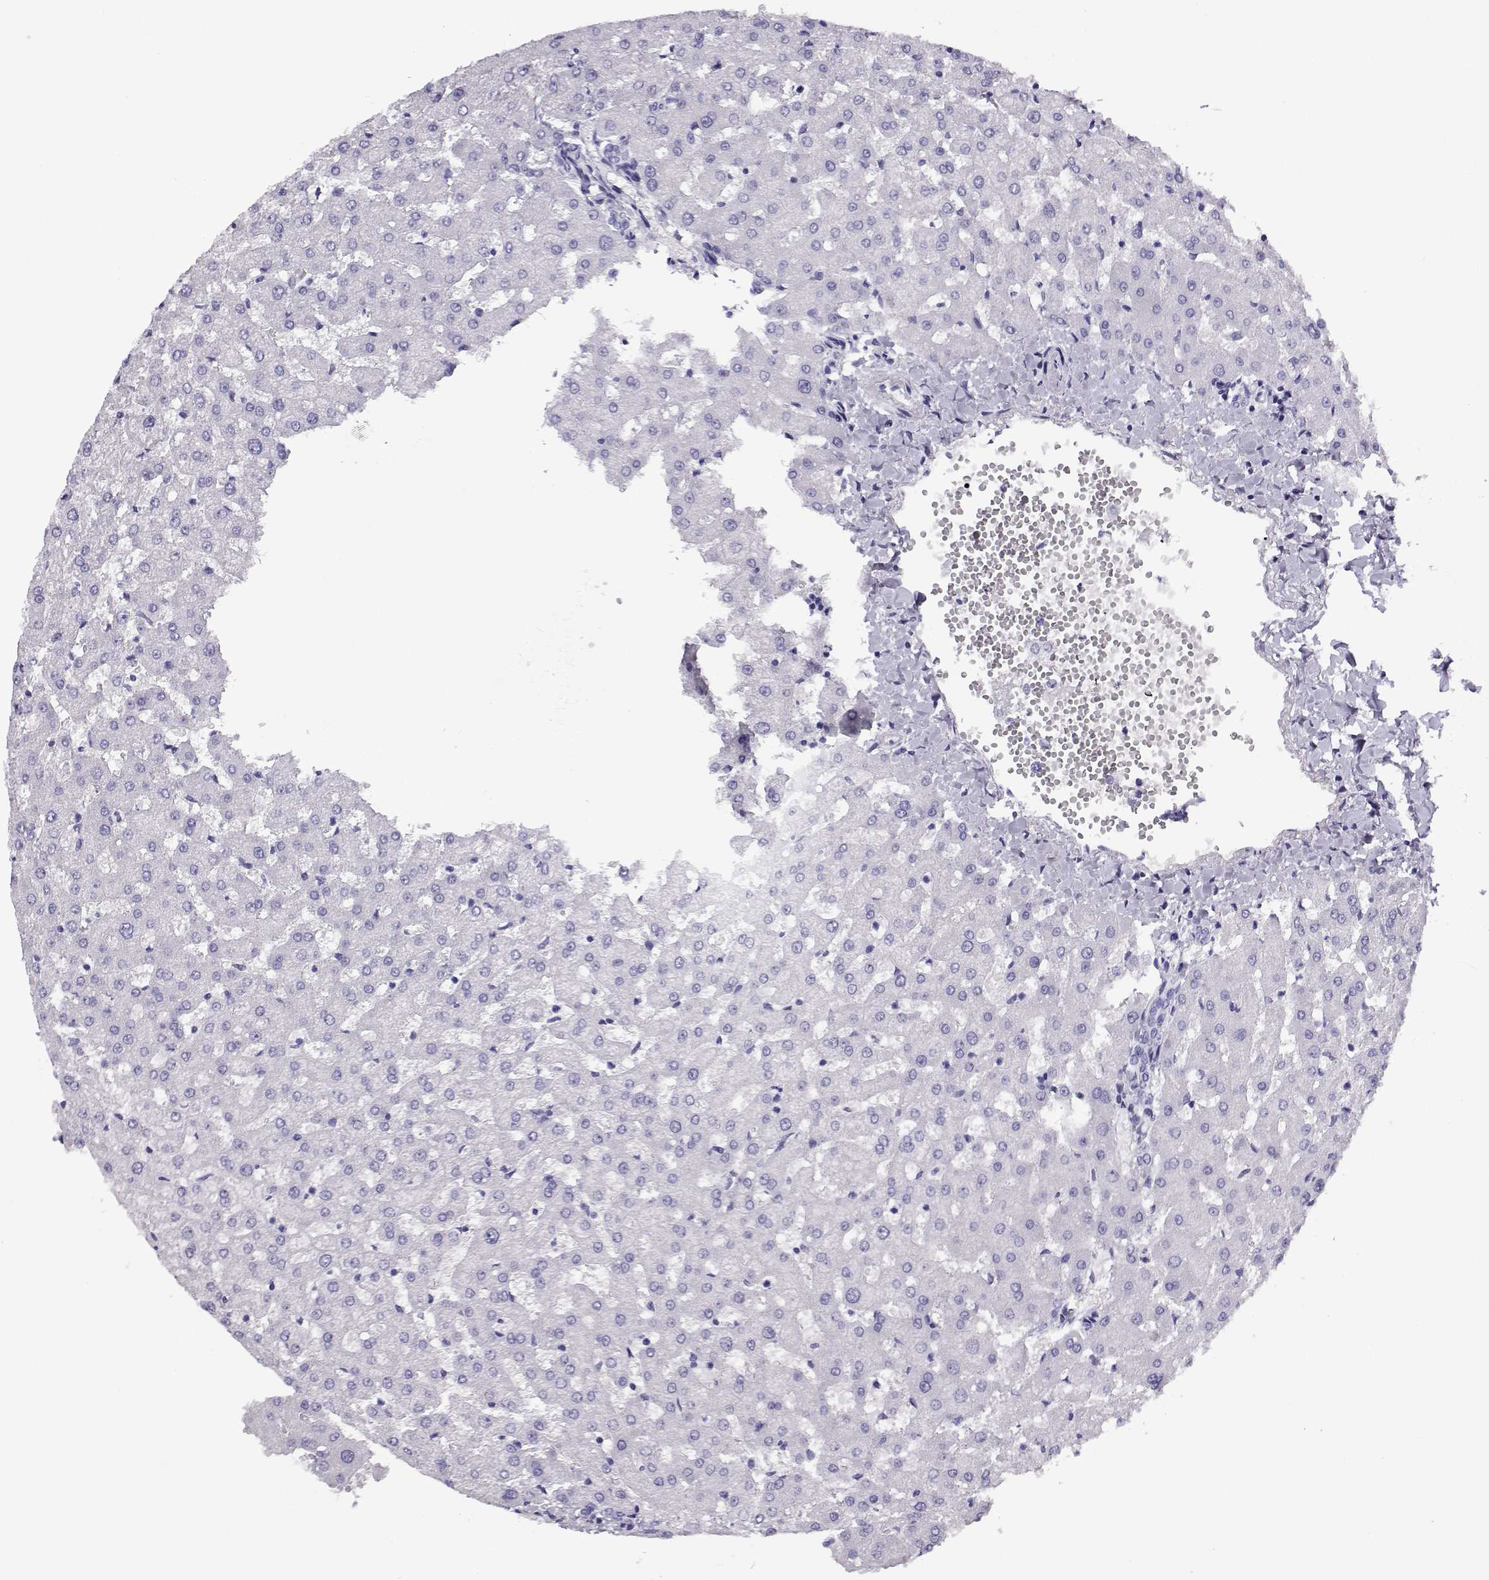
{"staining": {"intensity": "negative", "quantity": "none", "location": "none"}, "tissue": "liver", "cell_type": "Cholangiocytes", "image_type": "normal", "snomed": [{"axis": "morphology", "description": "Normal tissue, NOS"}, {"axis": "topography", "description": "Liver"}], "caption": "Cholangiocytes show no significant protein positivity in normal liver. (DAB (3,3'-diaminobenzidine) IHC, high magnification).", "gene": "RHOXF2B", "patient": {"sex": "female", "age": 50}}